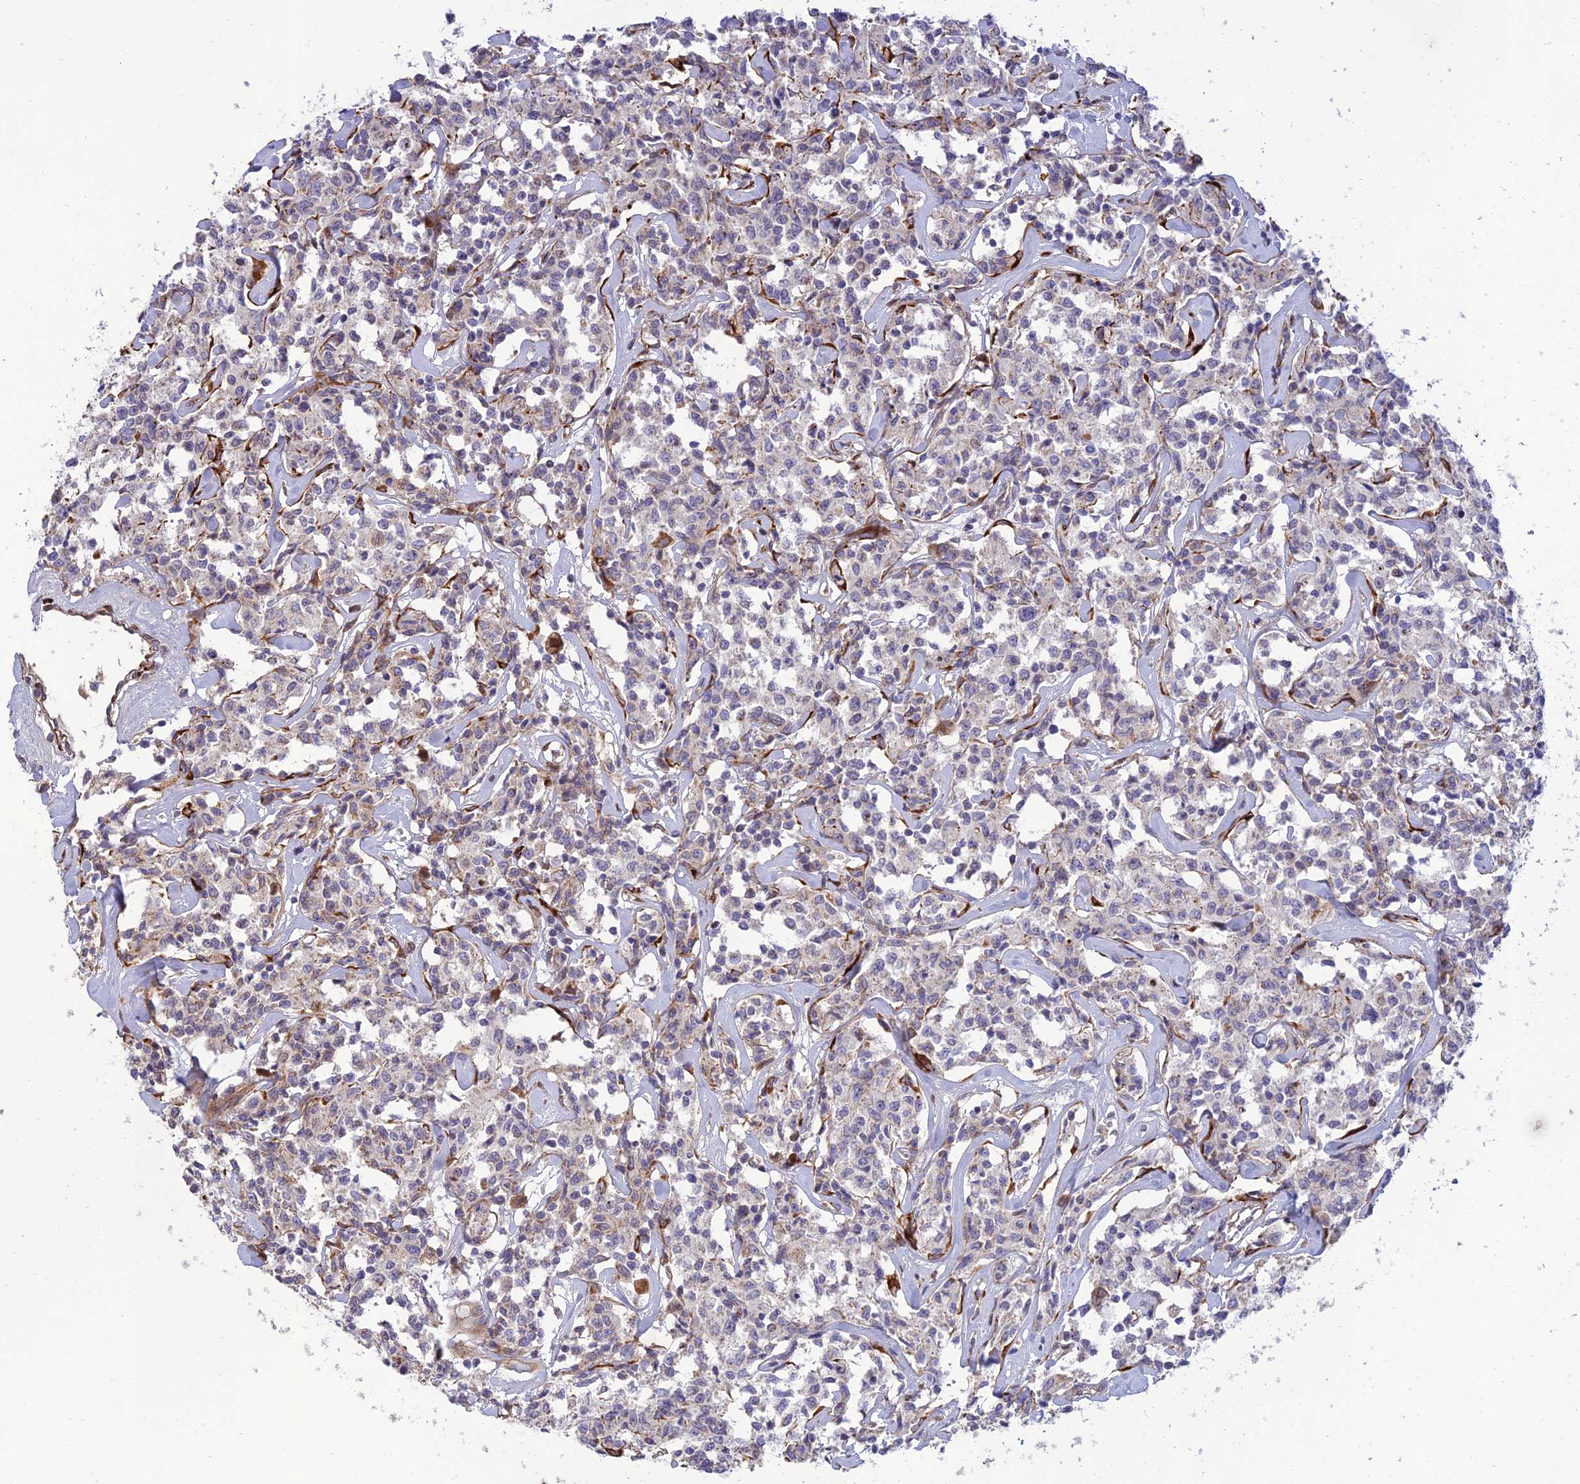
{"staining": {"intensity": "negative", "quantity": "none", "location": "none"}, "tissue": "lymphoma", "cell_type": "Tumor cells", "image_type": "cancer", "snomed": [{"axis": "morphology", "description": "Malignant lymphoma, non-Hodgkin's type, Low grade"}, {"axis": "topography", "description": "Small intestine"}], "caption": "This is a histopathology image of IHC staining of lymphoma, which shows no expression in tumor cells.", "gene": "RCN3", "patient": {"sex": "female", "age": 59}}